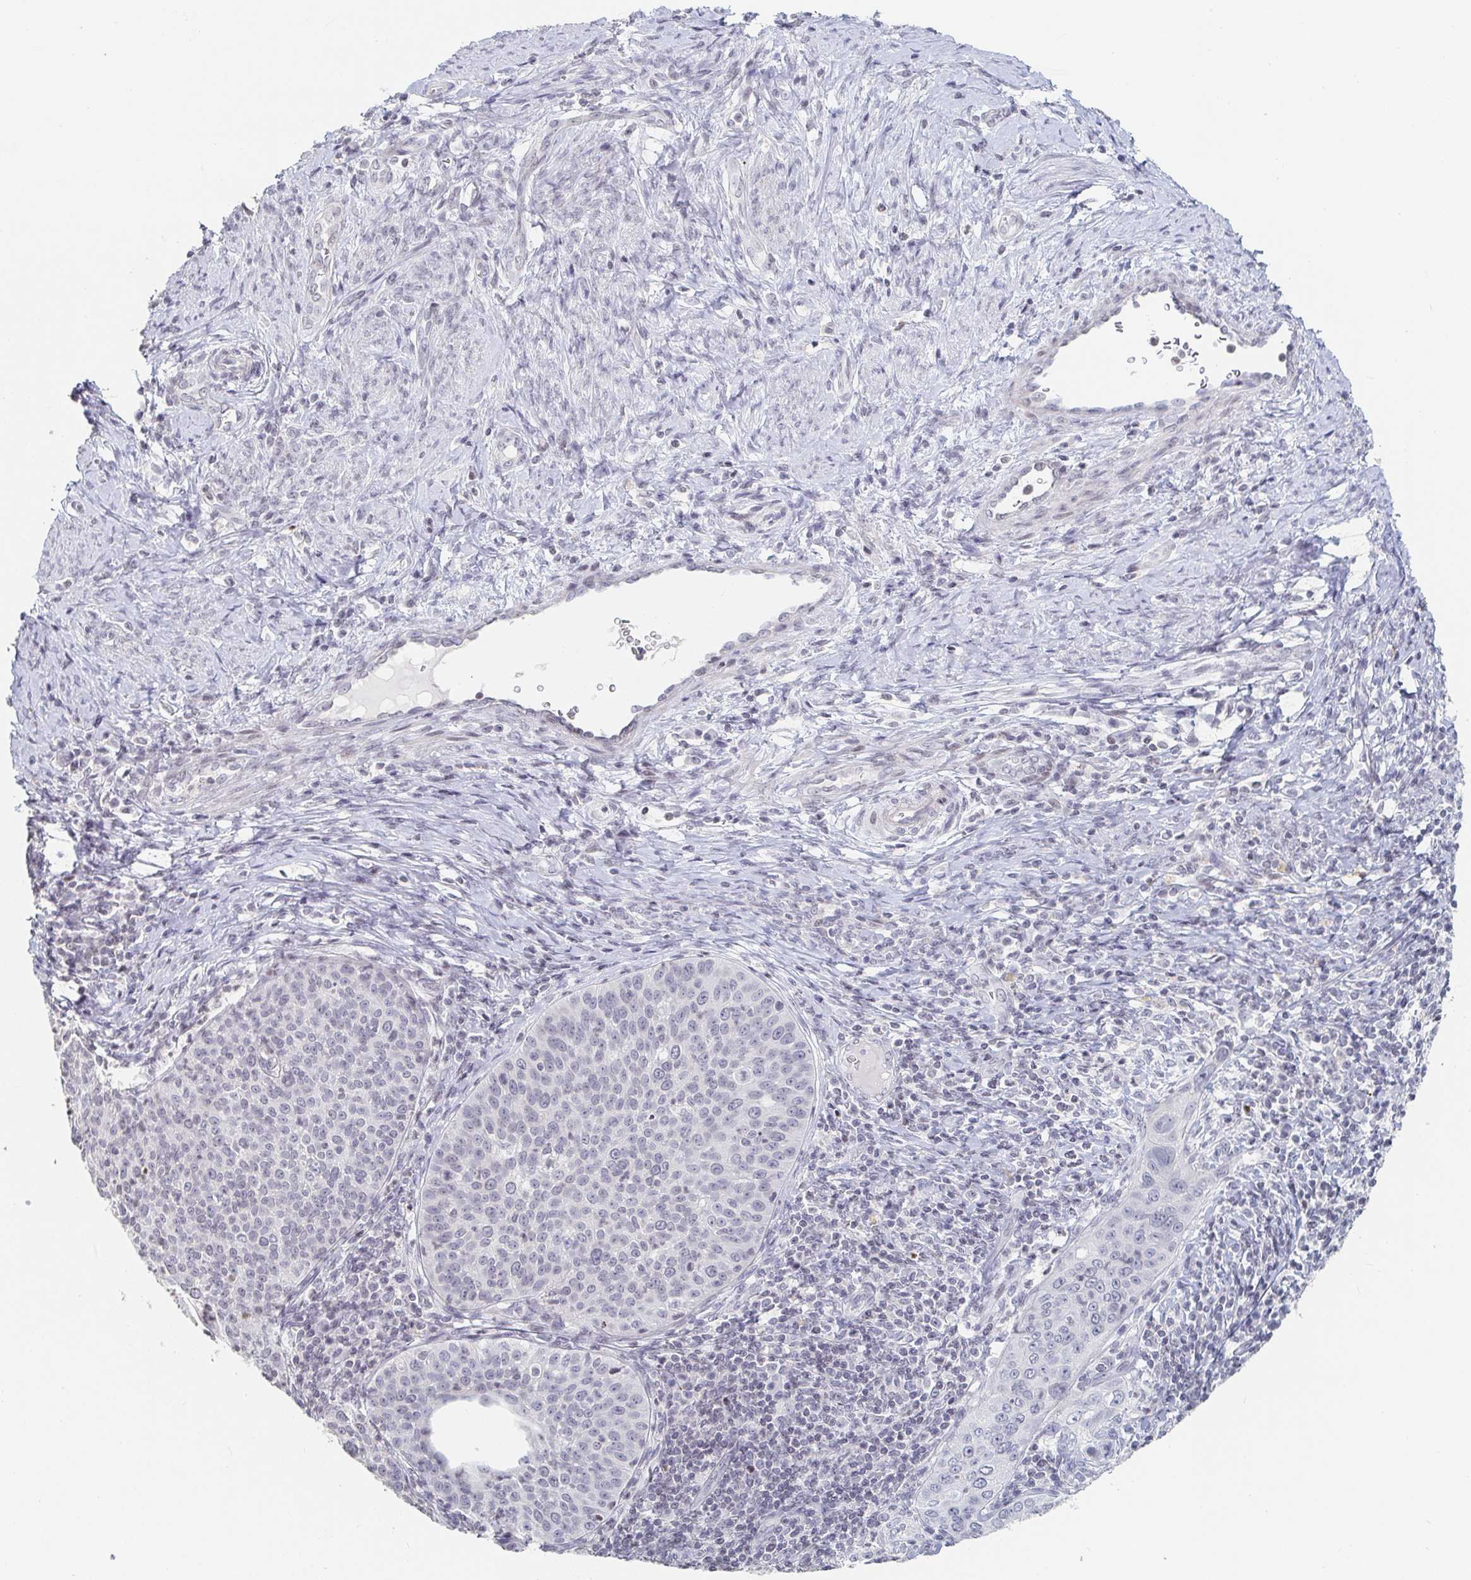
{"staining": {"intensity": "negative", "quantity": "none", "location": "none"}, "tissue": "cervical cancer", "cell_type": "Tumor cells", "image_type": "cancer", "snomed": [{"axis": "morphology", "description": "Squamous cell carcinoma, NOS"}, {"axis": "topography", "description": "Cervix"}], "caption": "A high-resolution micrograph shows immunohistochemistry (IHC) staining of cervical cancer, which reveals no significant staining in tumor cells. (DAB immunohistochemistry (IHC) visualized using brightfield microscopy, high magnification).", "gene": "NME9", "patient": {"sex": "female", "age": 30}}